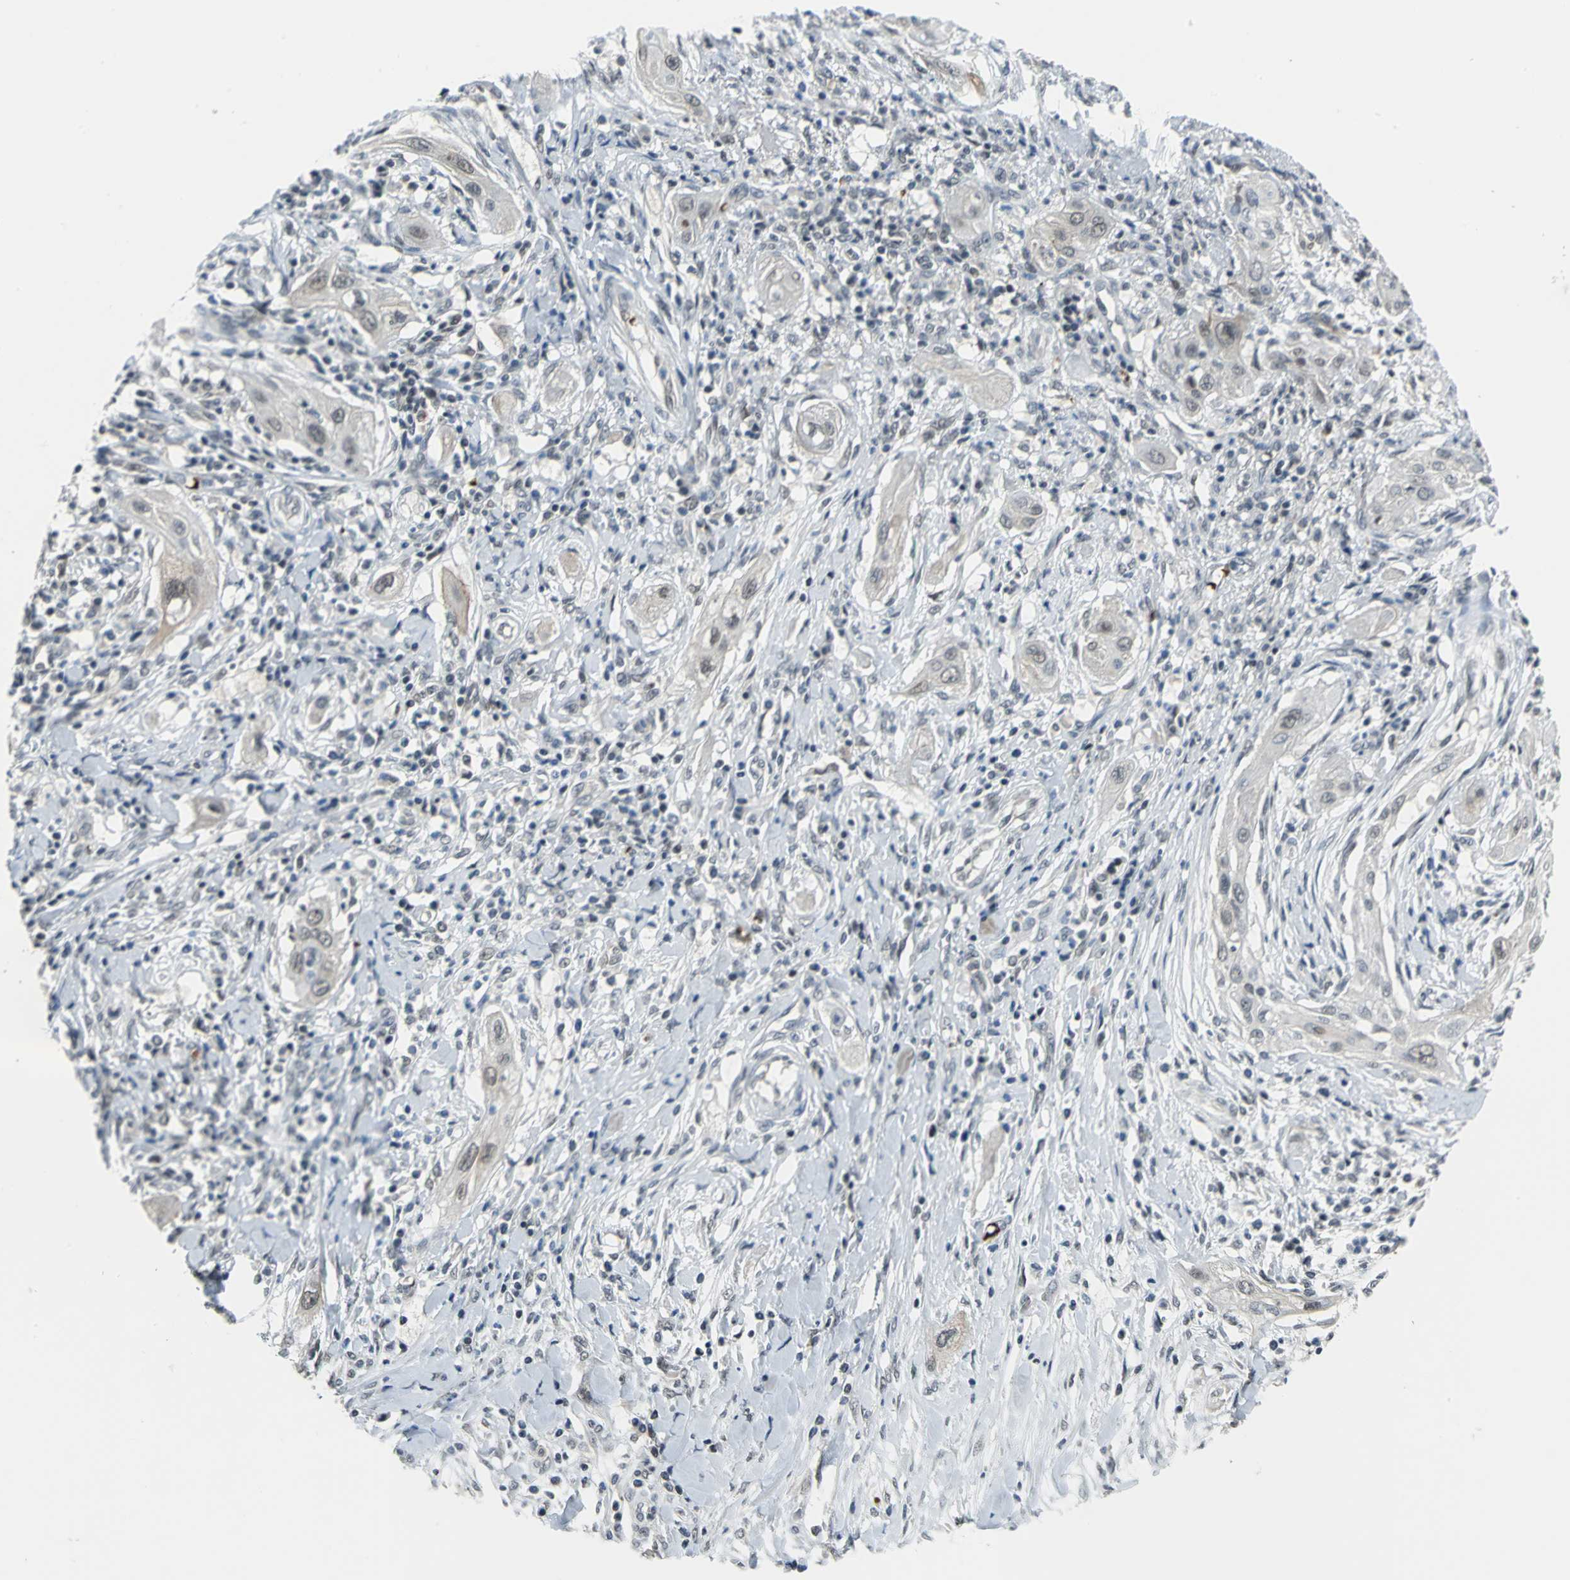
{"staining": {"intensity": "weak", "quantity": "25%-75%", "location": "nuclear"}, "tissue": "lung cancer", "cell_type": "Tumor cells", "image_type": "cancer", "snomed": [{"axis": "morphology", "description": "Squamous cell carcinoma, NOS"}, {"axis": "topography", "description": "Lung"}], "caption": "This is an image of IHC staining of lung cancer (squamous cell carcinoma), which shows weak expression in the nuclear of tumor cells.", "gene": "GLI3", "patient": {"sex": "female", "age": 47}}